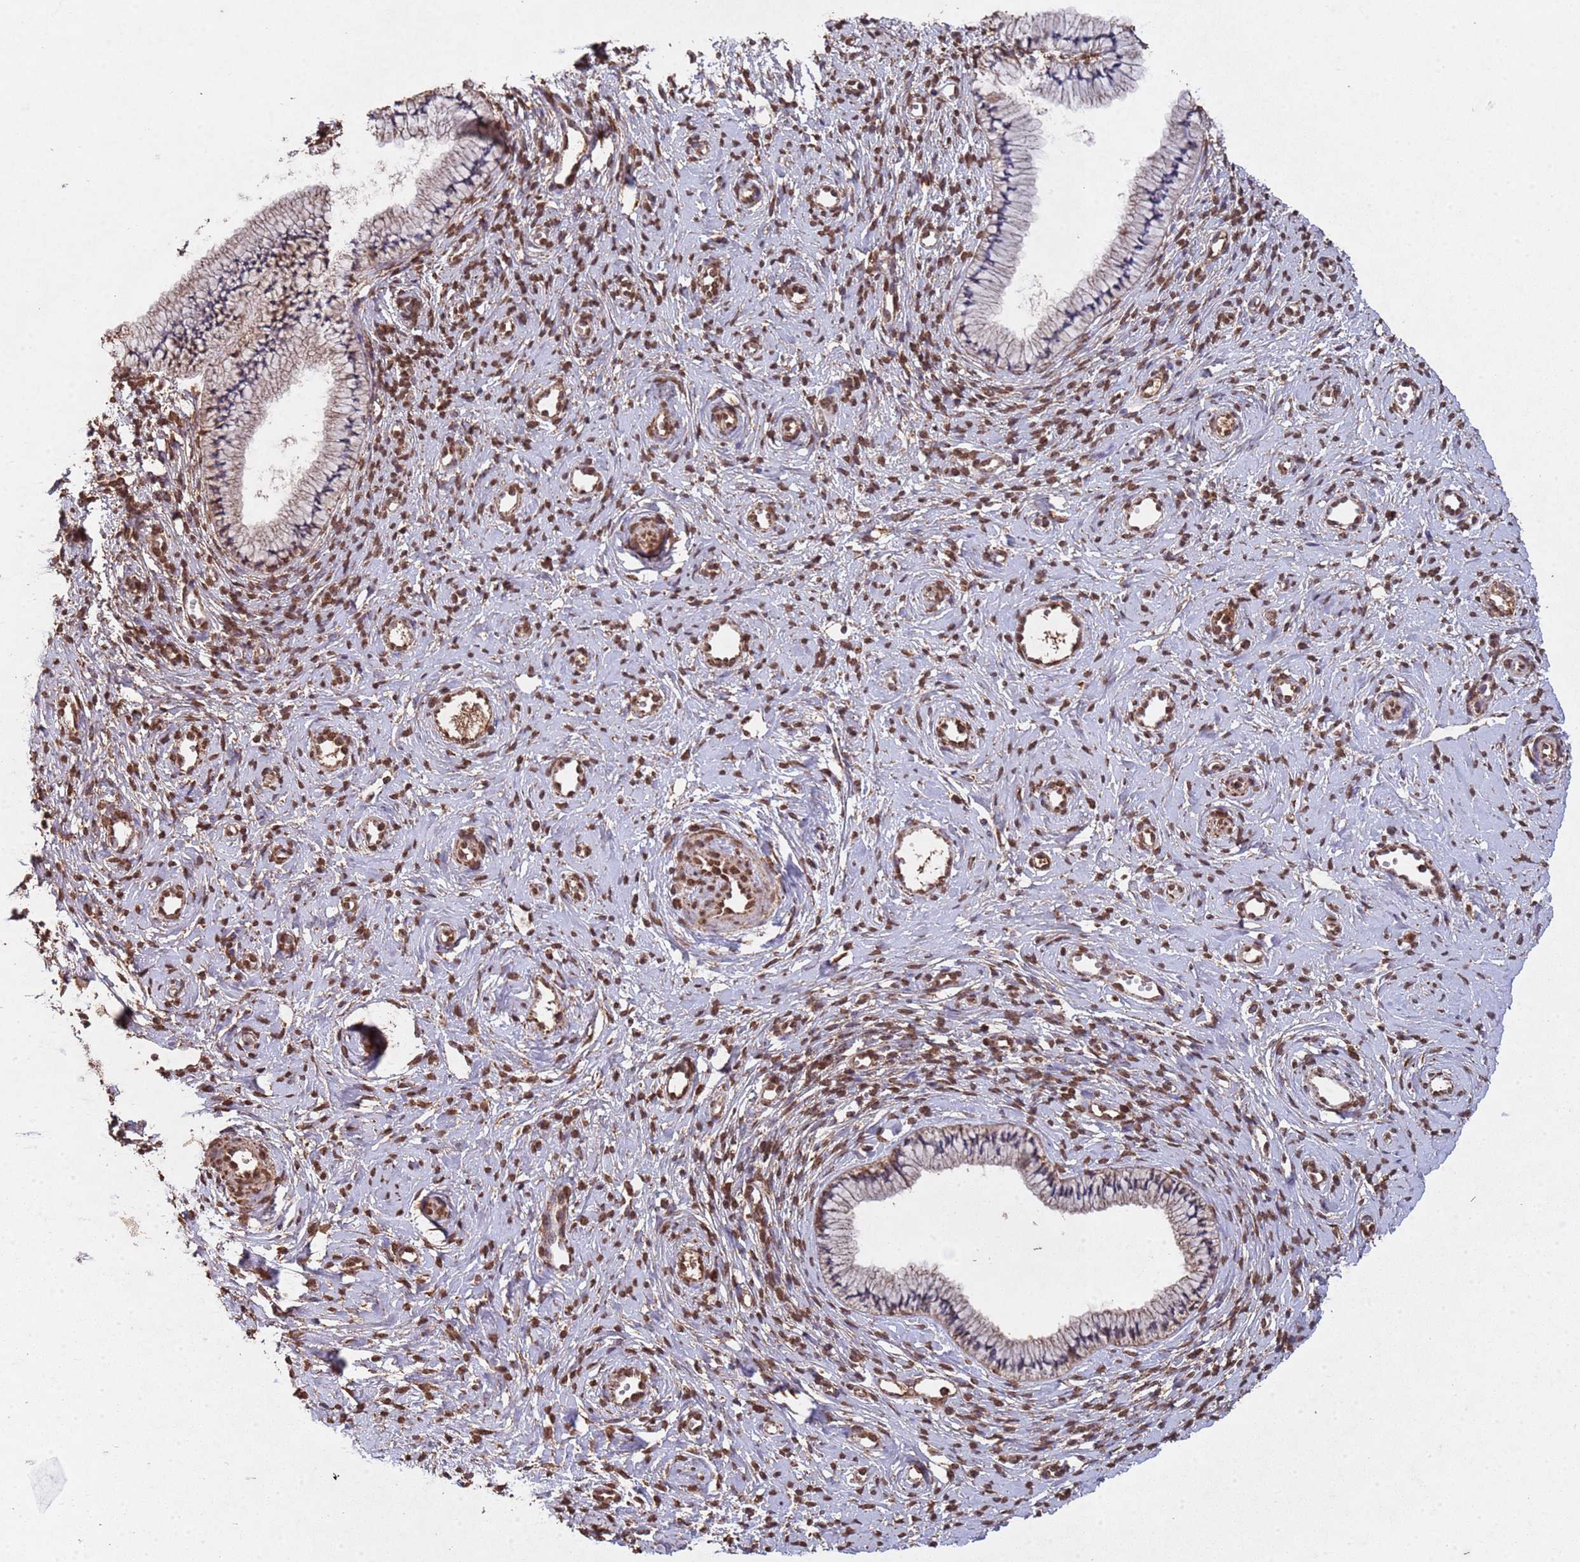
{"staining": {"intensity": "weak", "quantity": "<25%", "location": "cytoplasmic/membranous"}, "tissue": "cervix", "cell_type": "Glandular cells", "image_type": "normal", "snomed": [{"axis": "morphology", "description": "Normal tissue, NOS"}, {"axis": "topography", "description": "Cervix"}], "caption": "The histopathology image exhibits no staining of glandular cells in benign cervix. (DAB (3,3'-diaminobenzidine) IHC visualized using brightfield microscopy, high magnification).", "gene": "HDAC10", "patient": {"sex": "female", "age": 57}}